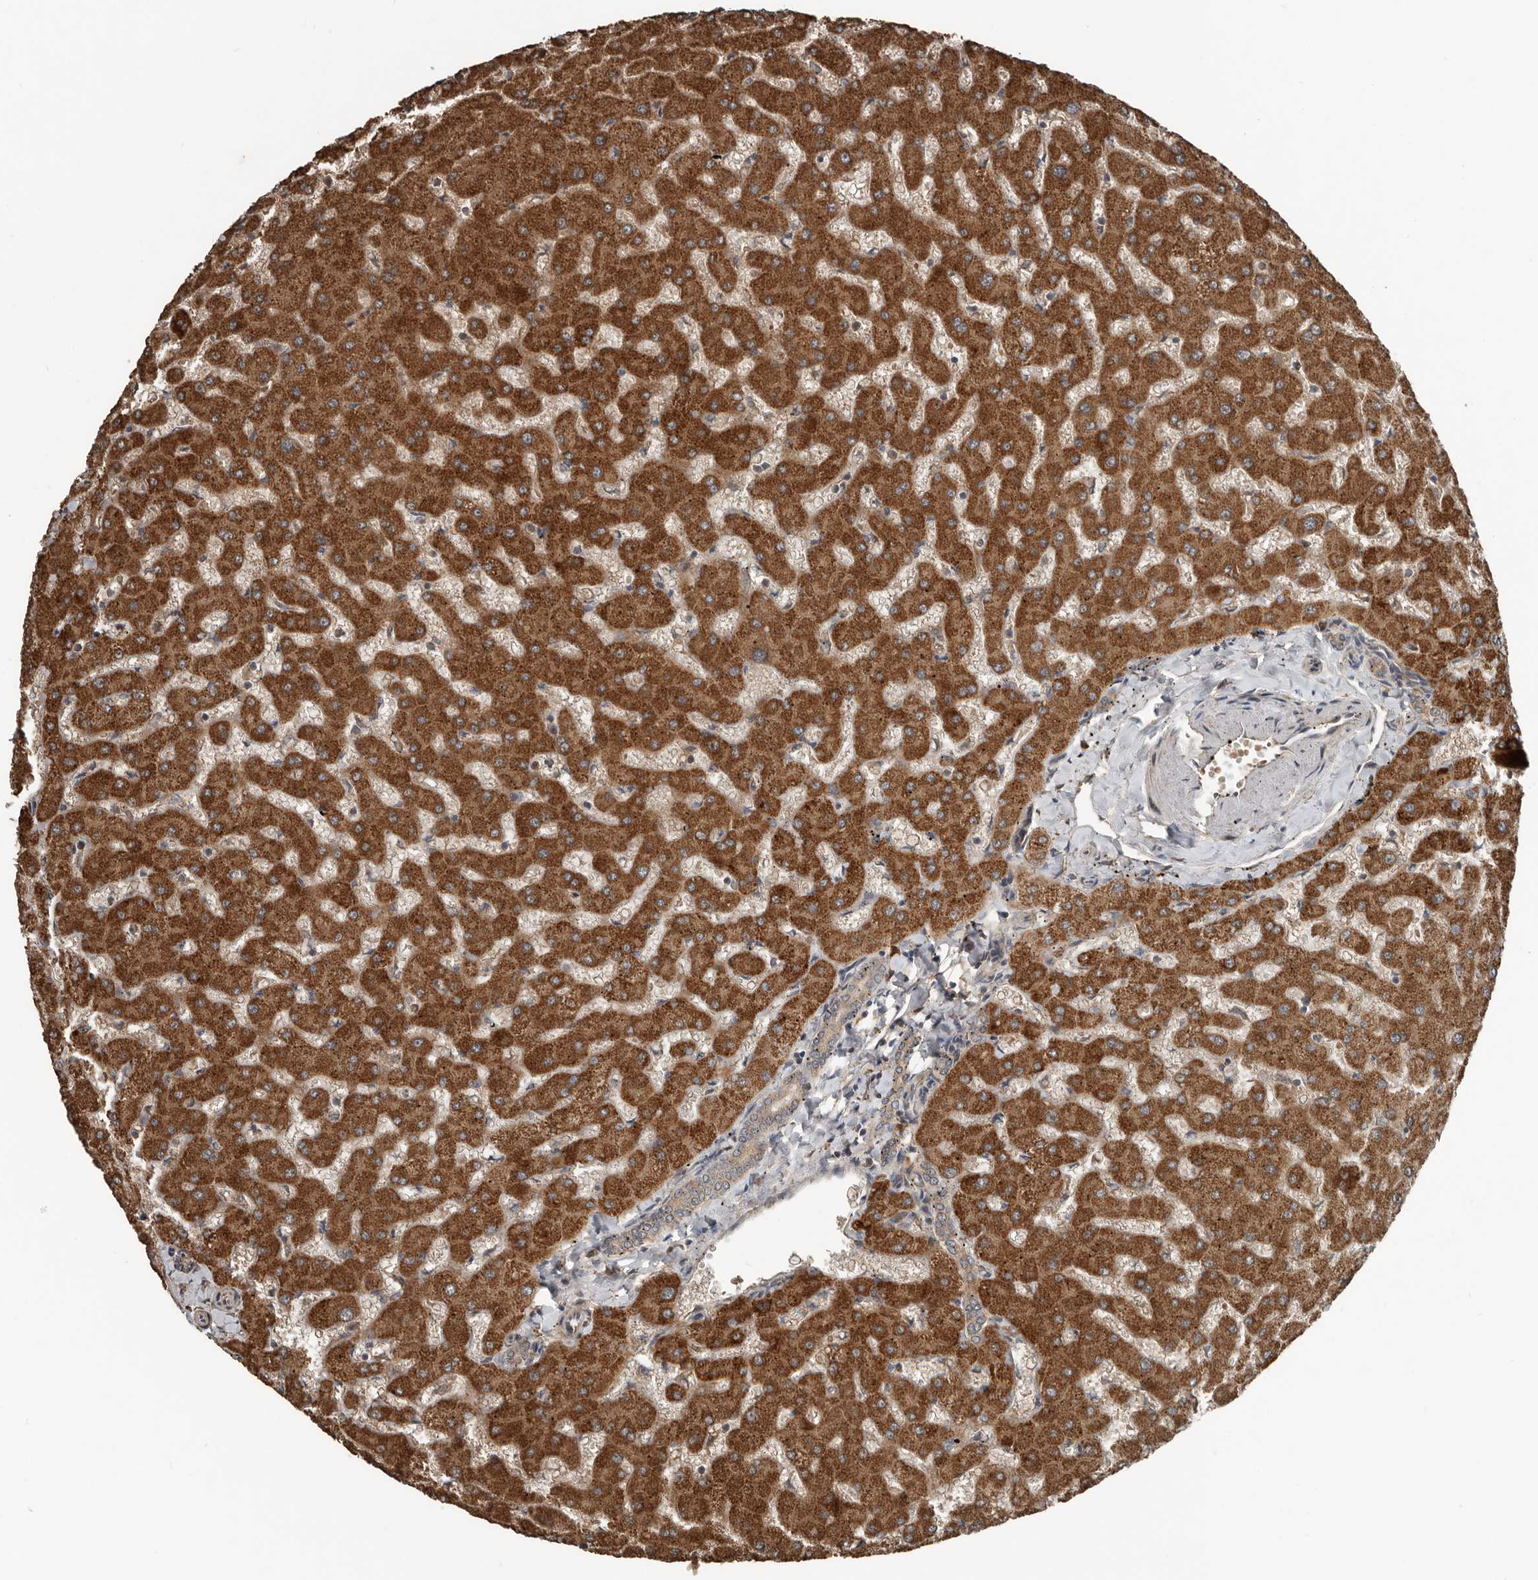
{"staining": {"intensity": "weak", "quantity": ">75%", "location": "cytoplasmic/membranous"}, "tissue": "liver", "cell_type": "Cholangiocytes", "image_type": "normal", "snomed": [{"axis": "morphology", "description": "Normal tissue, NOS"}, {"axis": "topography", "description": "Liver"}], "caption": "Protein expression analysis of normal human liver reveals weak cytoplasmic/membranous expression in approximately >75% of cholangiocytes. The protein is shown in brown color, while the nuclei are stained blue.", "gene": "RNF207", "patient": {"sex": "female", "age": 63}}